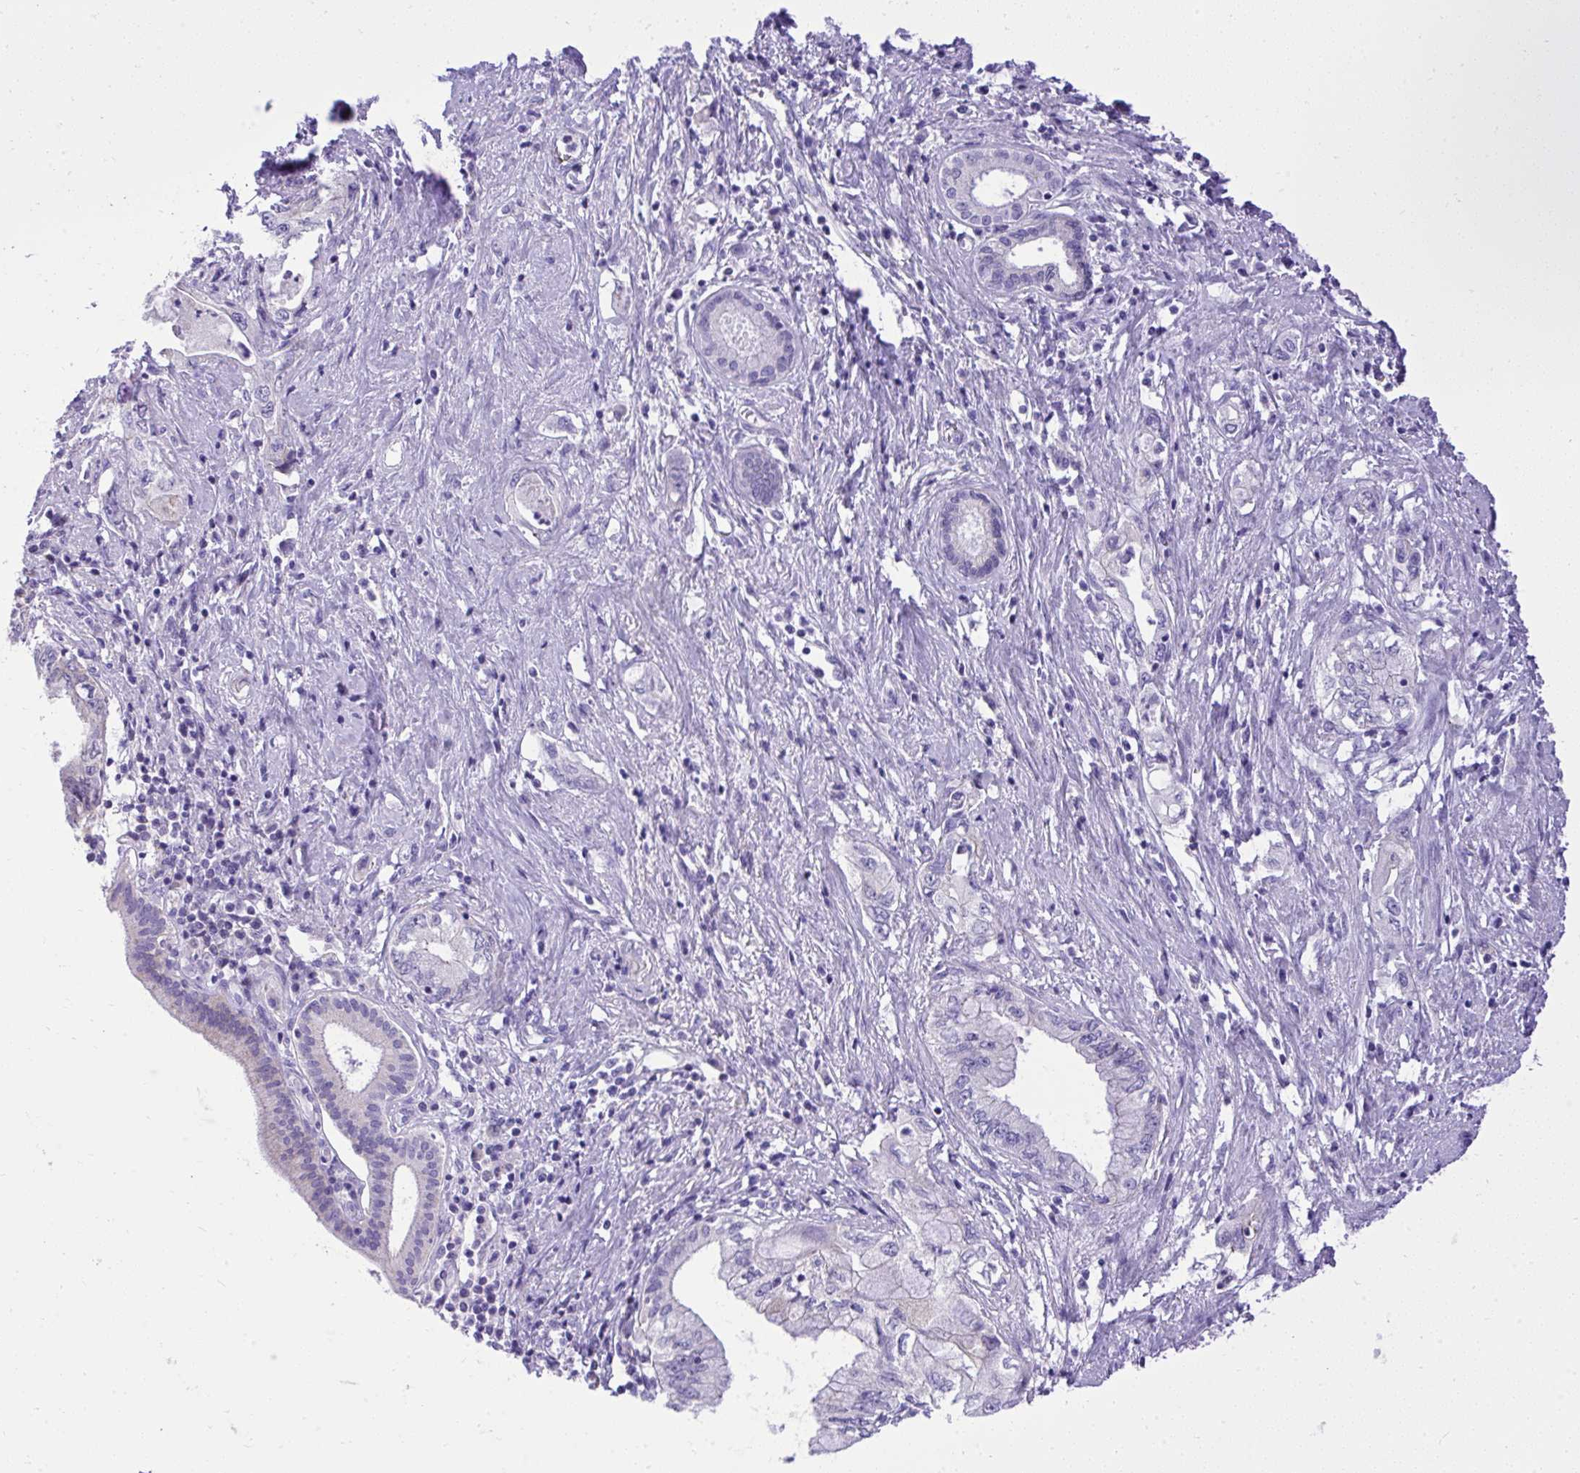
{"staining": {"intensity": "negative", "quantity": "none", "location": "none"}, "tissue": "pancreatic cancer", "cell_type": "Tumor cells", "image_type": "cancer", "snomed": [{"axis": "morphology", "description": "Adenocarcinoma, NOS"}, {"axis": "topography", "description": "Pancreas"}], "caption": "Tumor cells show no significant protein expression in pancreatic cancer.", "gene": "ST6GALNAC3", "patient": {"sex": "female", "age": 73}}